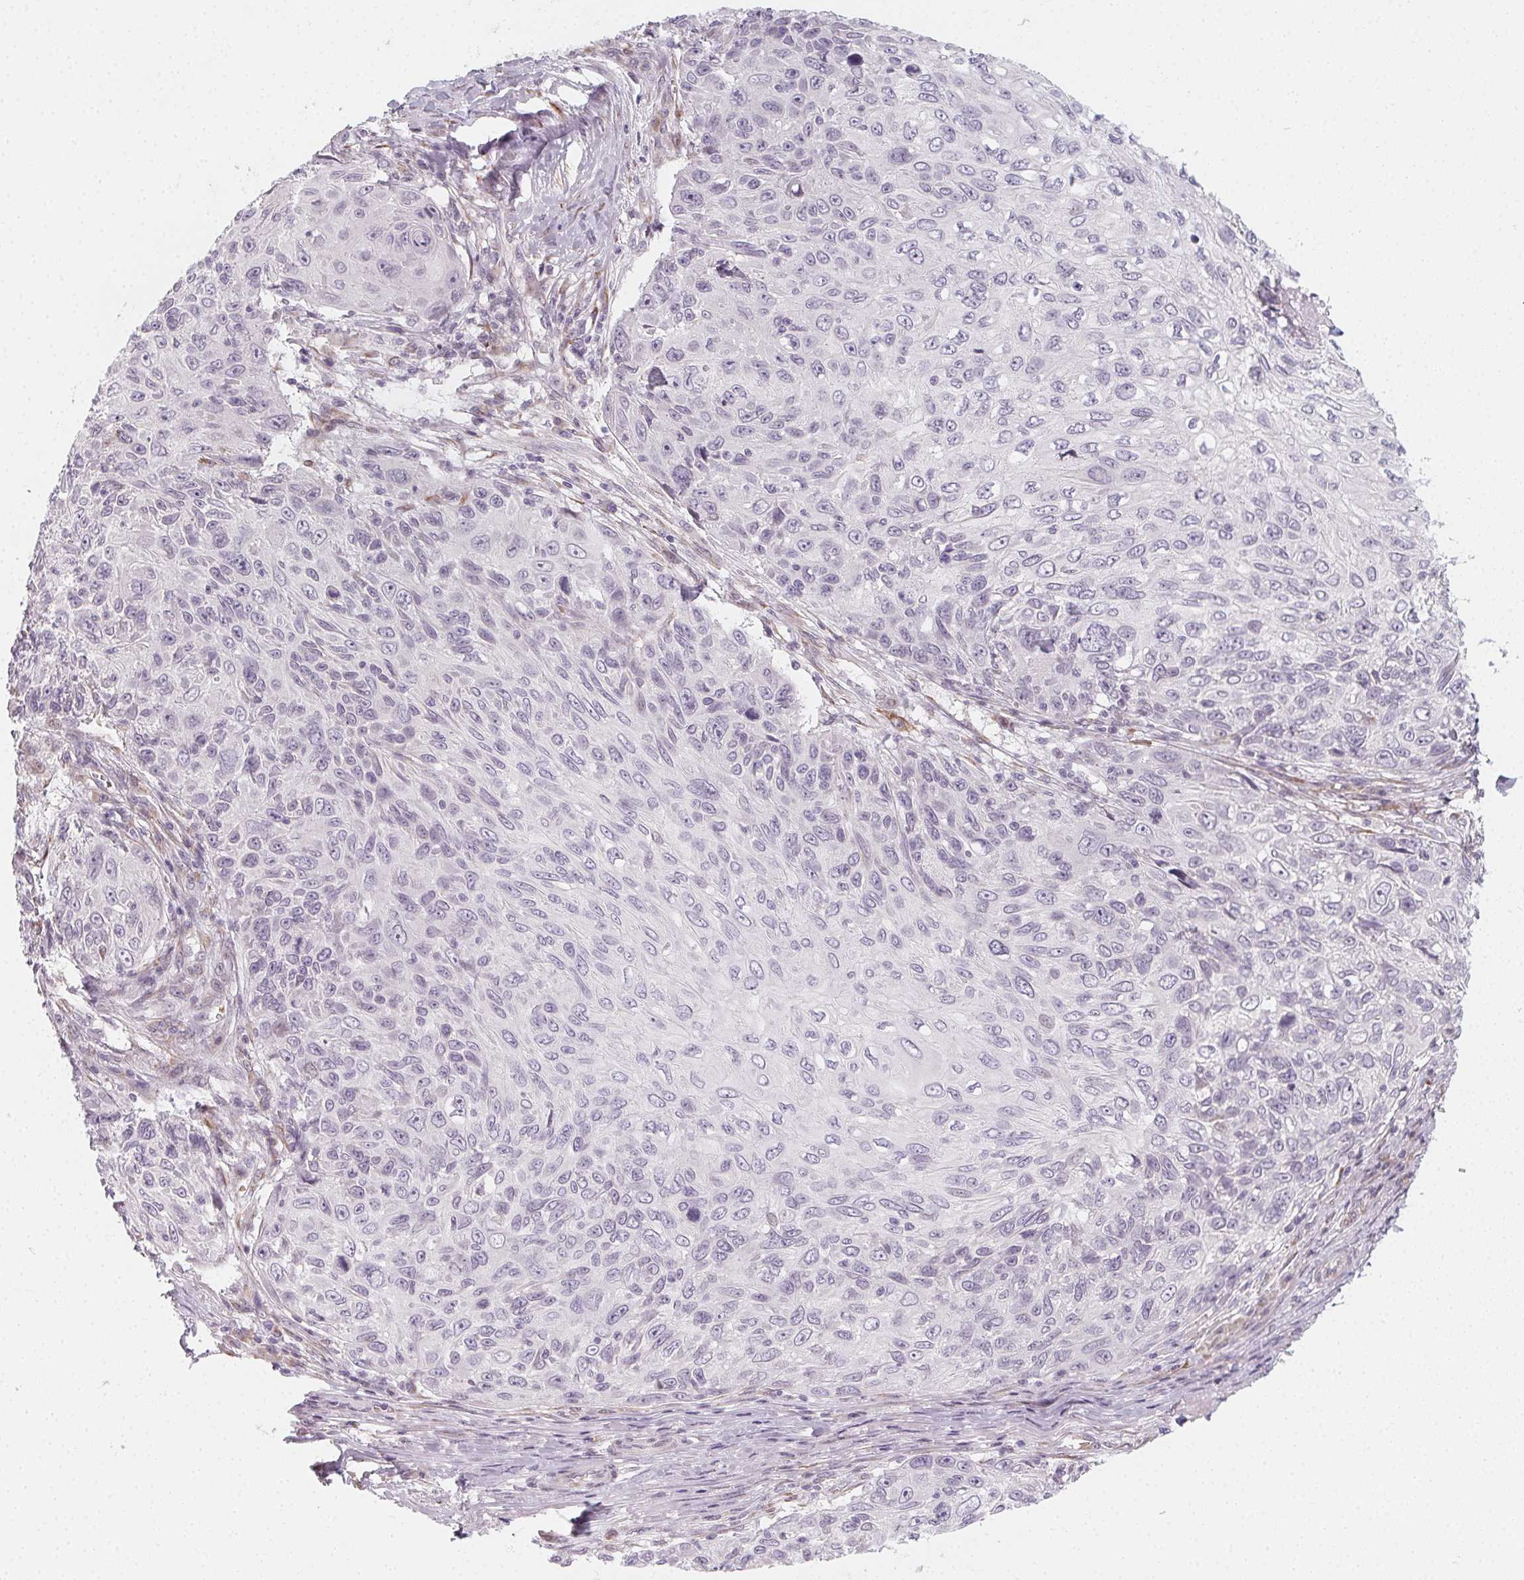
{"staining": {"intensity": "negative", "quantity": "none", "location": "none"}, "tissue": "skin cancer", "cell_type": "Tumor cells", "image_type": "cancer", "snomed": [{"axis": "morphology", "description": "Squamous cell carcinoma, NOS"}, {"axis": "topography", "description": "Skin"}], "caption": "There is no significant positivity in tumor cells of skin cancer.", "gene": "CCDC96", "patient": {"sex": "male", "age": 92}}